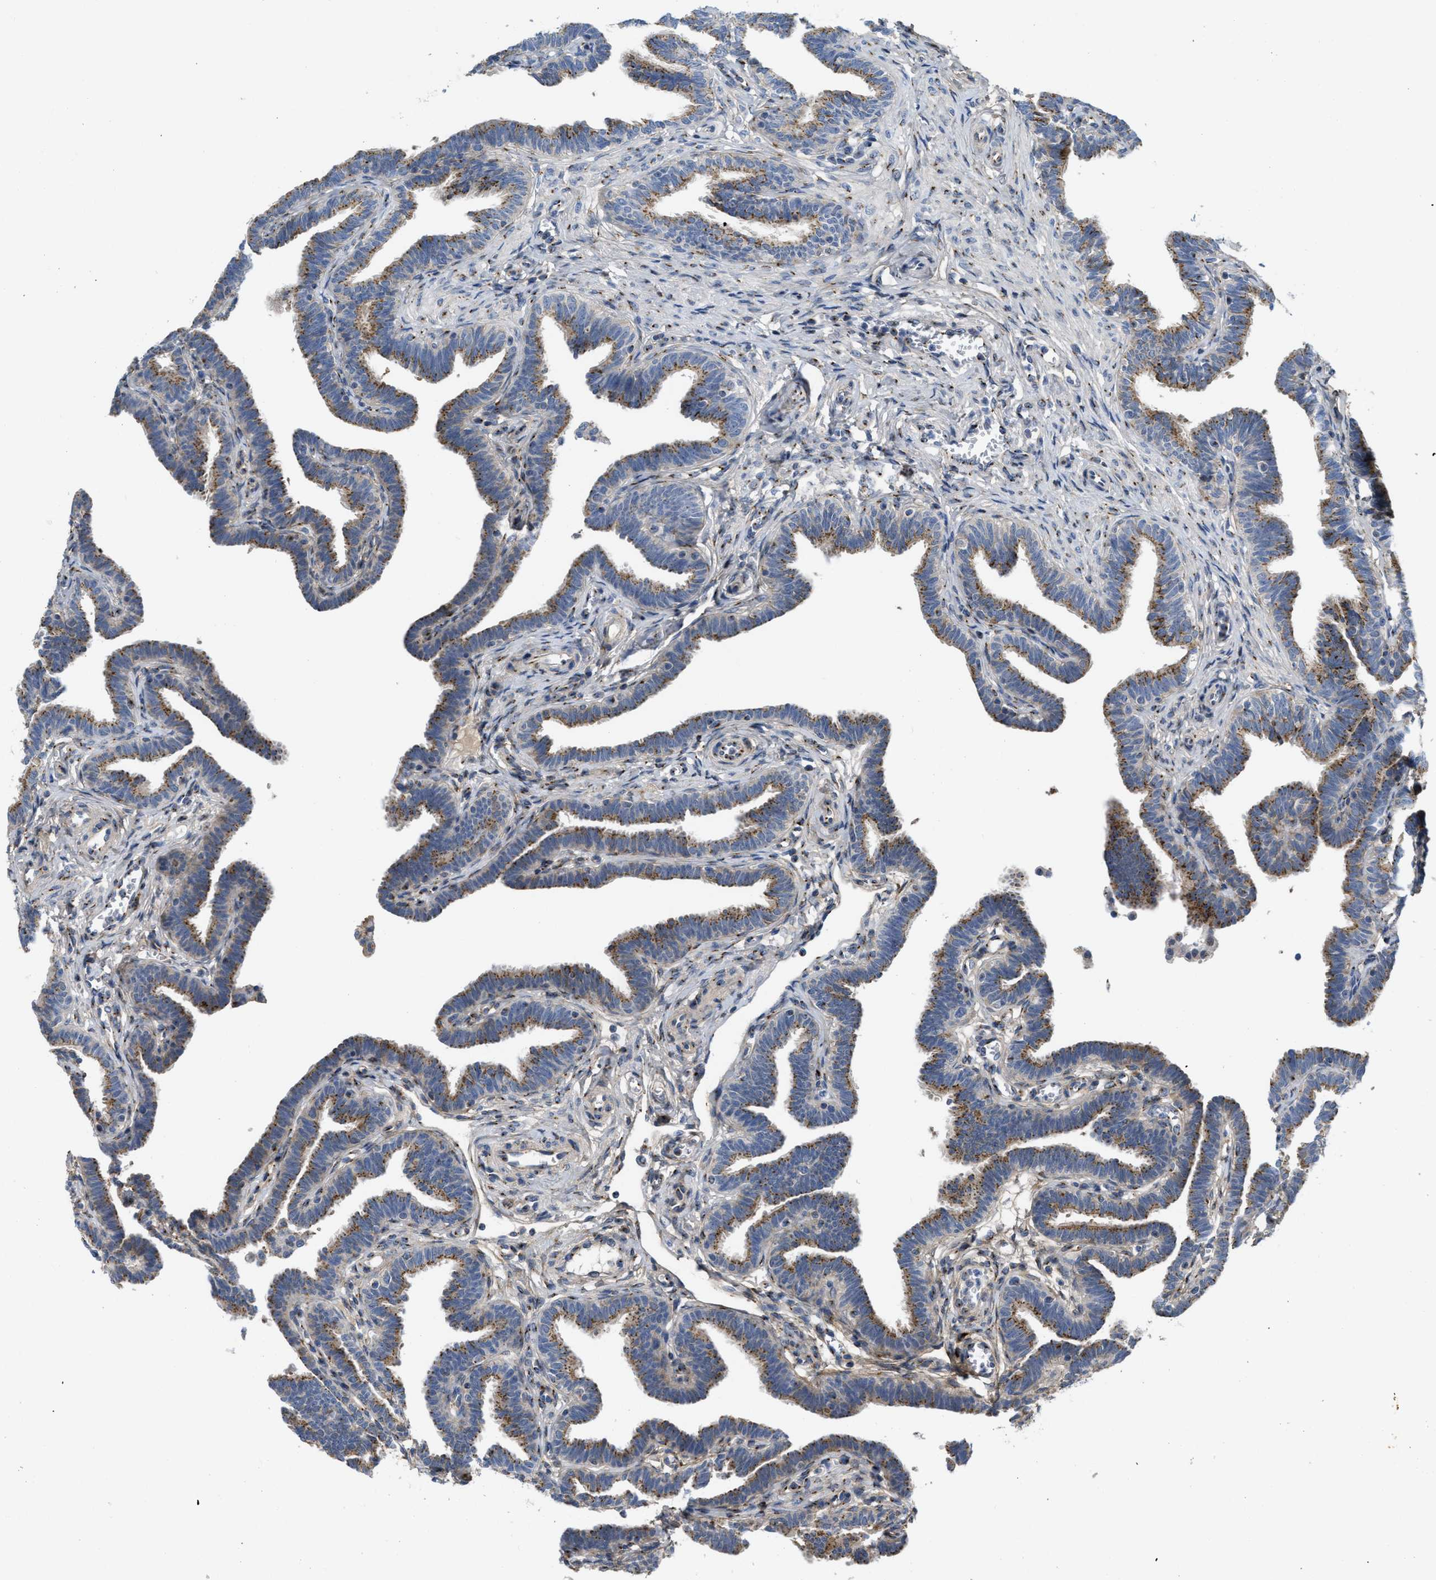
{"staining": {"intensity": "moderate", "quantity": ">75%", "location": "cytoplasmic/membranous"}, "tissue": "fallopian tube", "cell_type": "Glandular cells", "image_type": "normal", "snomed": [{"axis": "morphology", "description": "Normal tissue, NOS"}, {"axis": "topography", "description": "Fallopian tube"}, {"axis": "topography", "description": "Ovary"}], "caption": "Fallopian tube stained with DAB IHC reveals medium levels of moderate cytoplasmic/membranous staining in about >75% of glandular cells. Using DAB (brown) and hematoxylin (blue) stains, captured at high magnification using brightfield microscopy.", "gene": "ZNF70", "patient": {"sex": "female", "age": 23}}